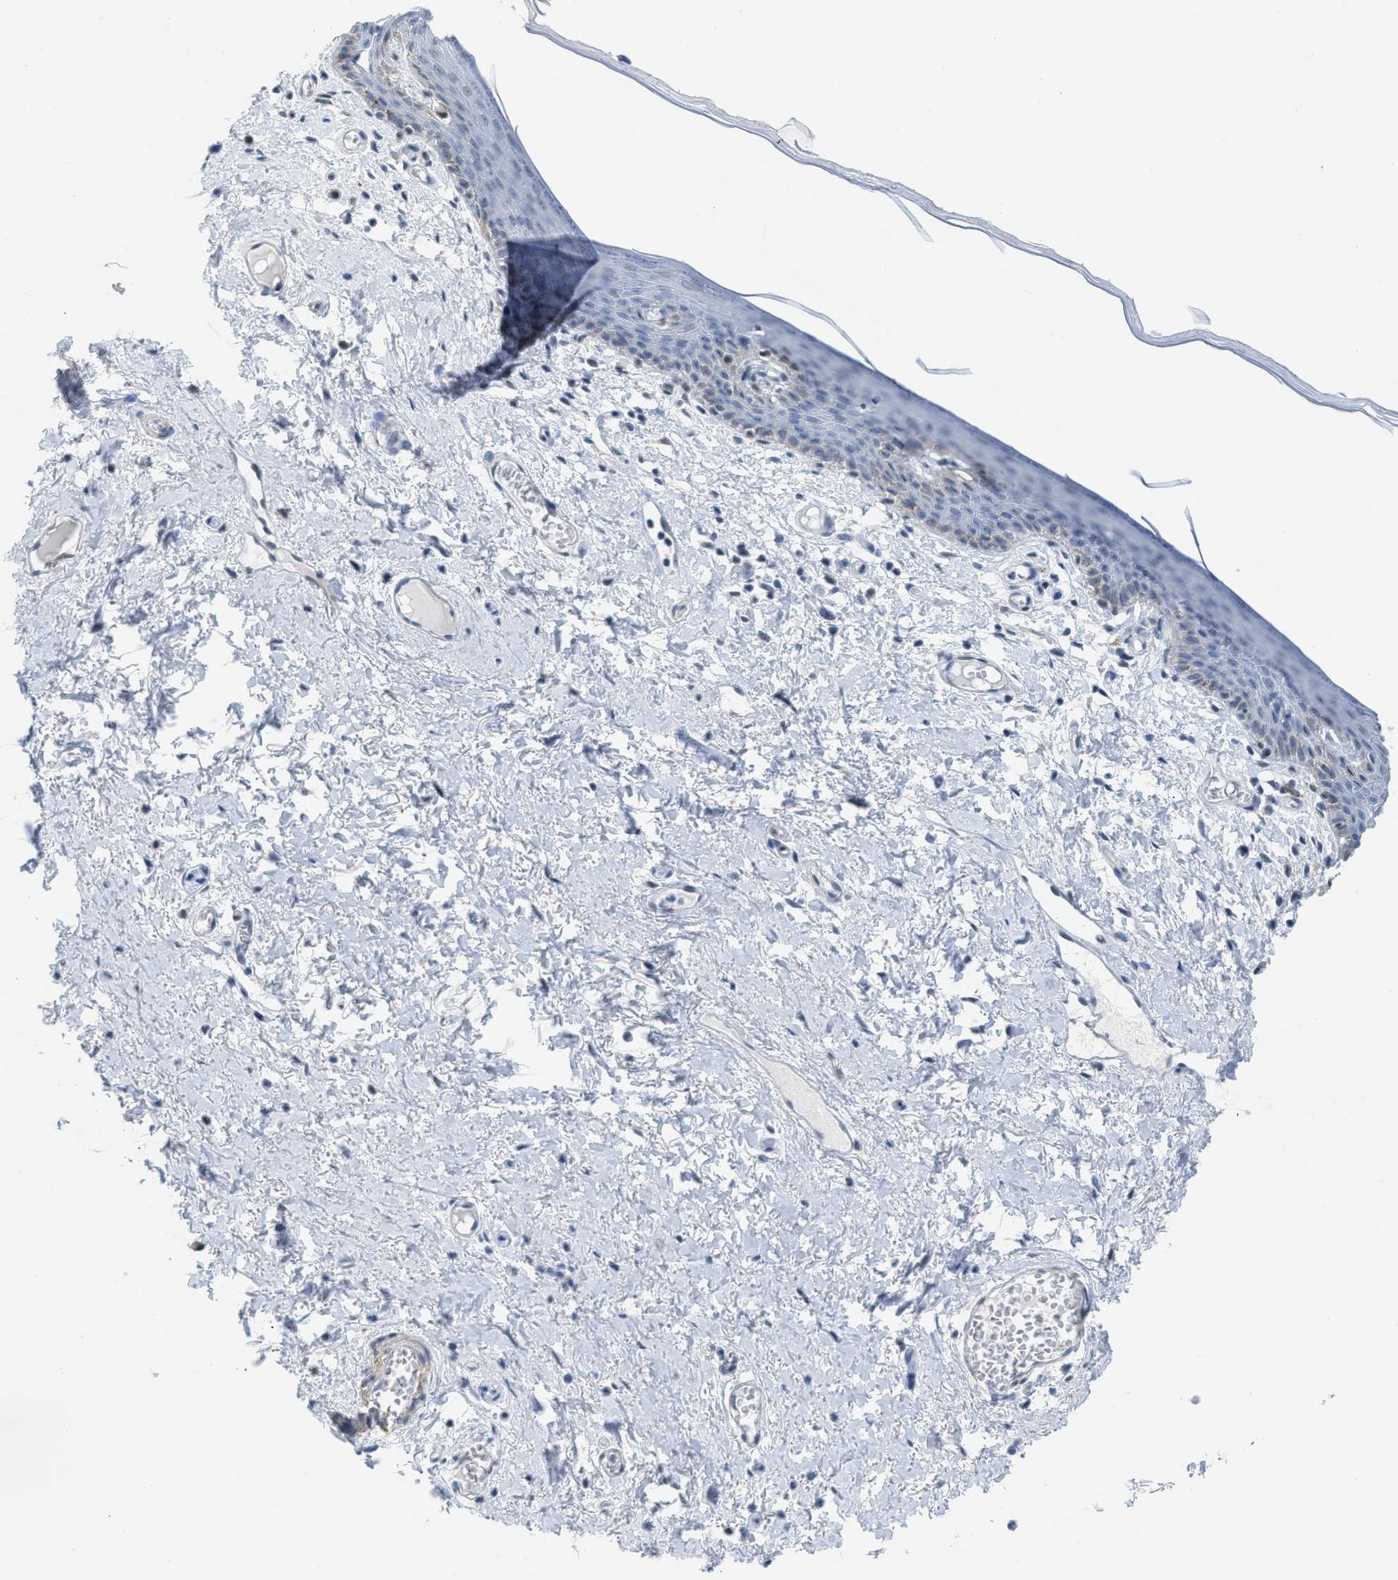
{"staining": {"intensity": "strong", "quantity": "25%-75%", "location": "nuclear"}, "tissue": "skin", "cell_type": "Epidermal cells", "image_type": "normal", "snomed": [{"axis": "morphology", "description": "Normal tissue, NOS"}, {"axis": "topography", "description": "Vulva"}], "caption": "The immunohistochemical stain highlights strong nuclear positivity in epidermal cells of unremarkable skin. (Stains: DAB (3,3'-diaminobenzidine) in brown, nuclei in blue, Microscopy: brightfield microscopy at high magnification).", "gene": "SCAF4", "patient": {"sex": "female", "age": 54}}